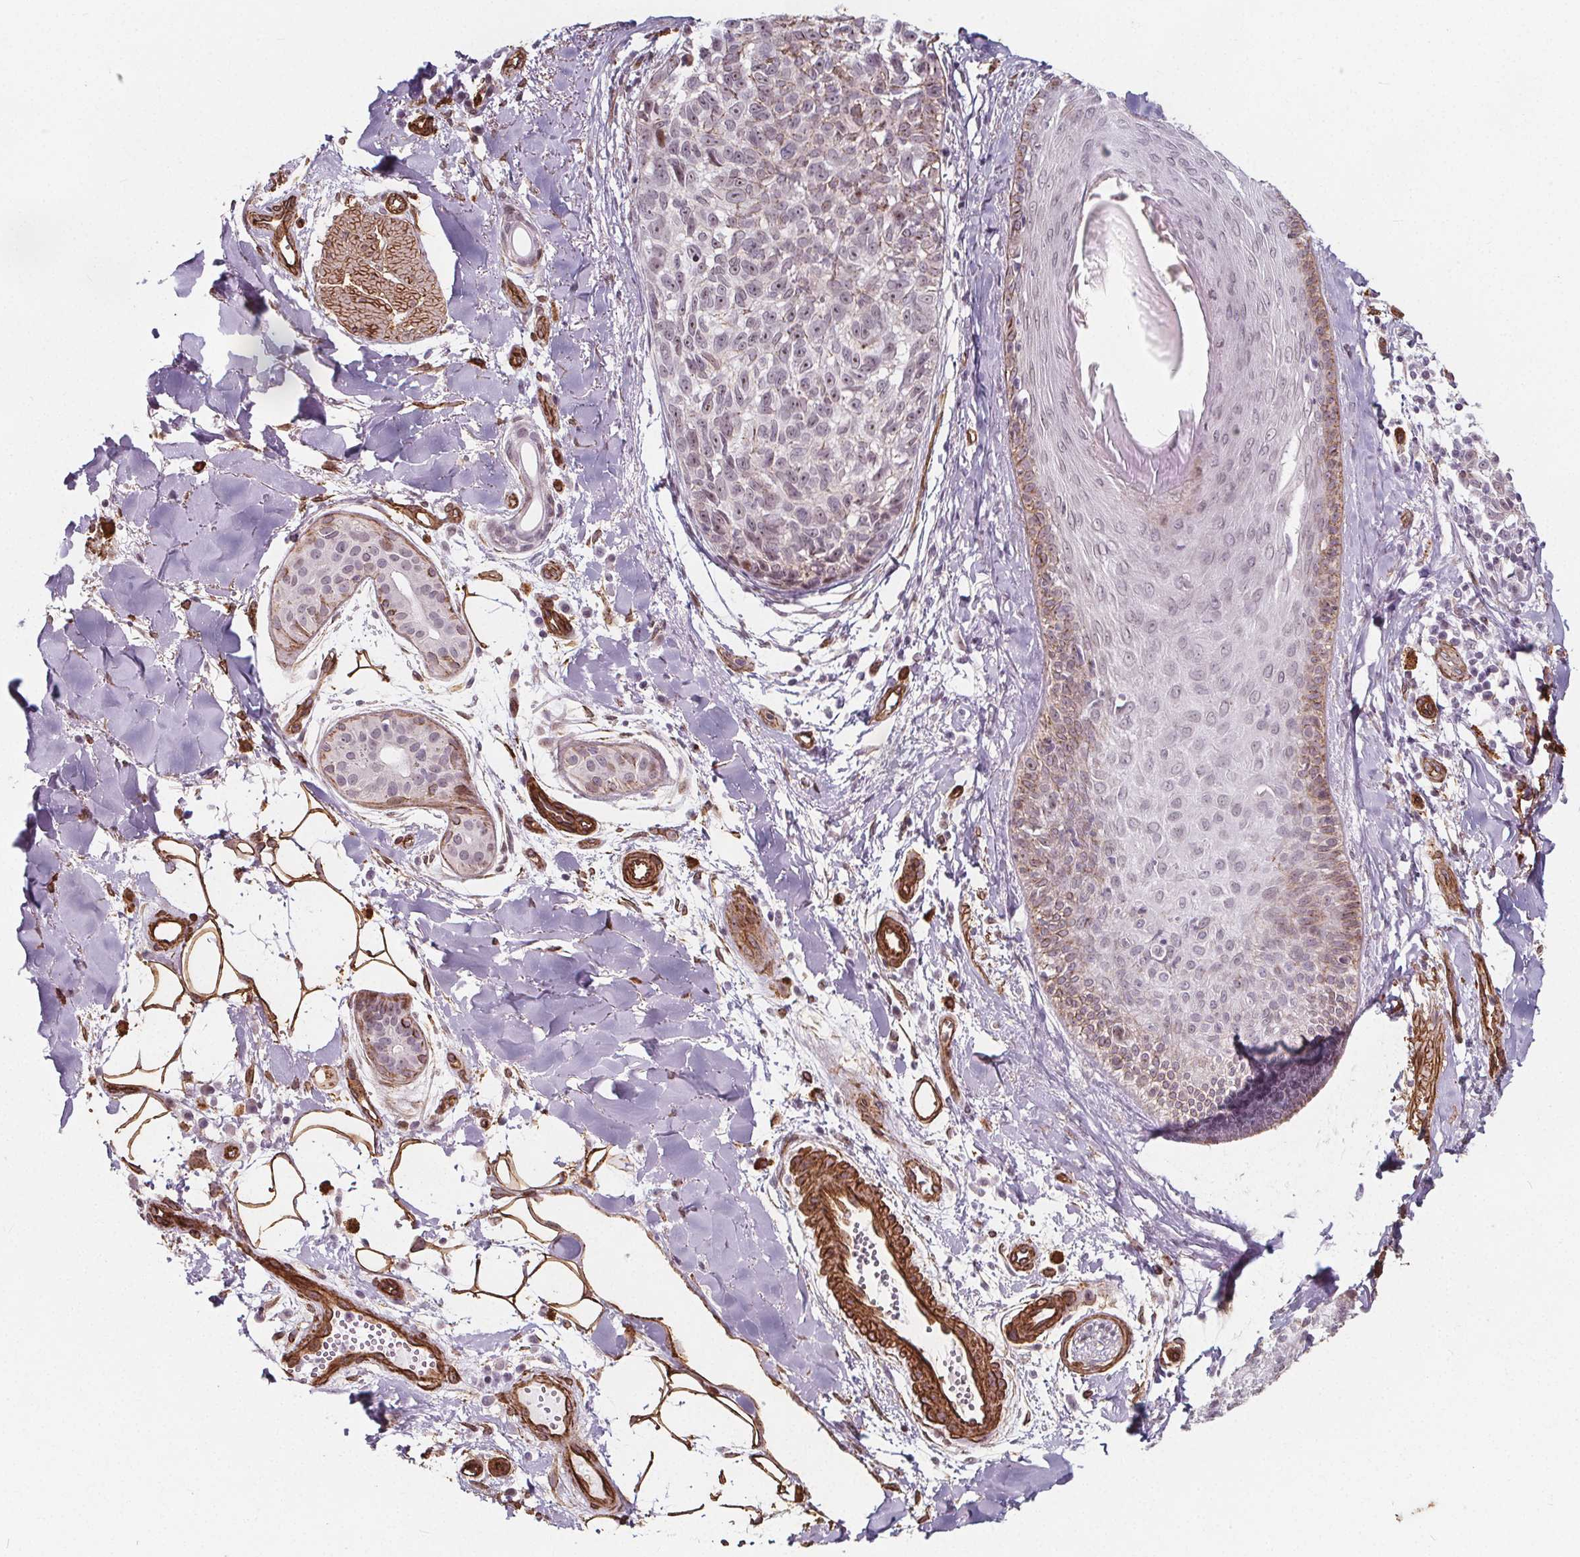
{"staining": {"intensity": "weak", "quantity": "25%-75%", "location": "nuclear"}, "tissue": "melanoma", "cell_type": "Tumor cells", "image_type": "cancer", "snomed": [{"axis": "morphology", "description": "Malignant melanoma, NOS"}, {"axis": "topography", "description": "Skin"}], "caption": "Immunohistochemistry (IHC) histopathology image of neoplastic tissue: malignant melanoma stained using immunohistochemistry displays low levels of weak protein expression localized specifically in the nuclear of tumor cells, appearing as a nuclear brown color.", "gene": "HAS1", "patient": {"sex": "male", "age": 48}}